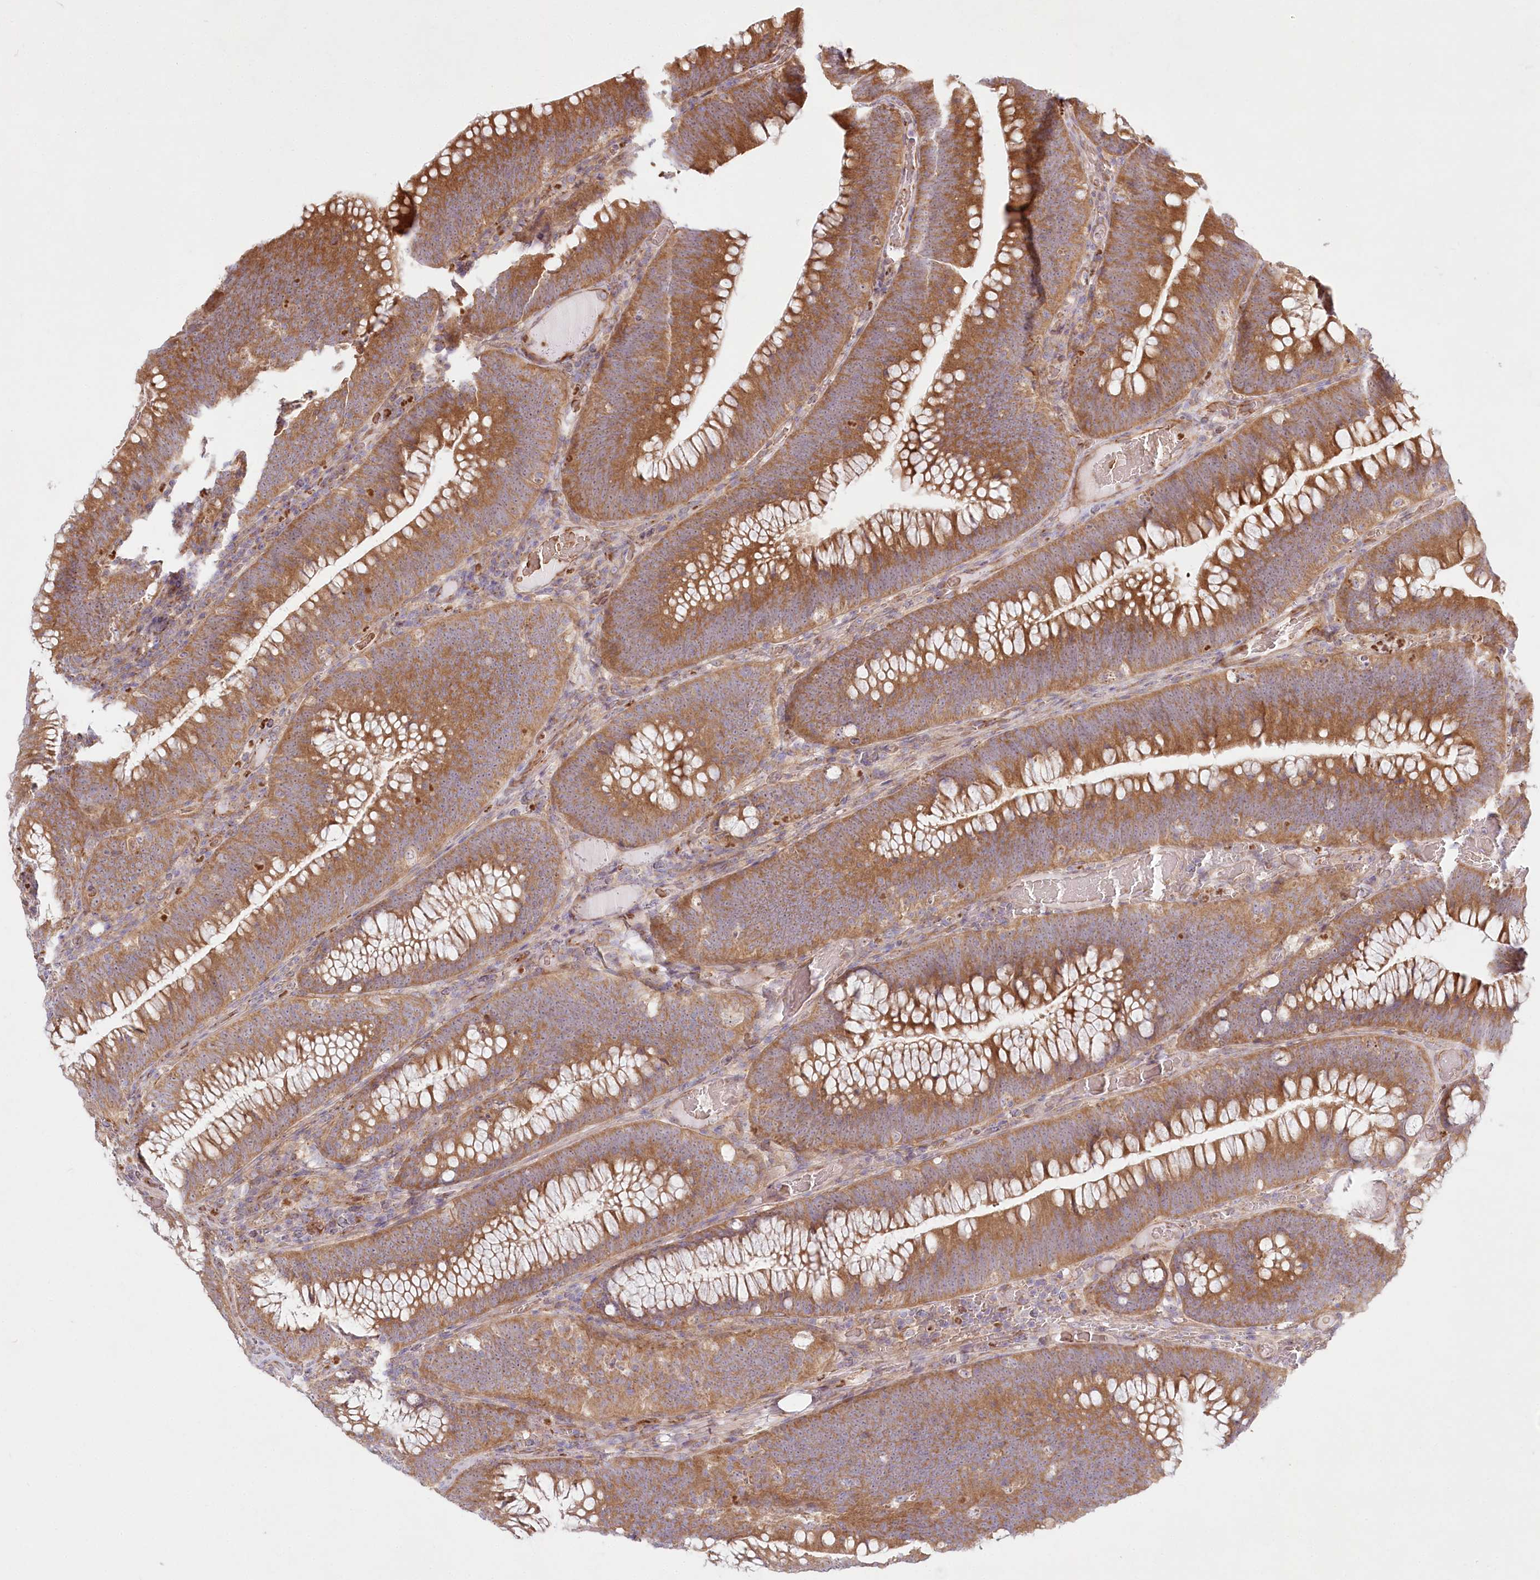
{"staining": {"intensity": "moderate", "quantity": ">75%", "location": "cytoplasmic/membranous"}, "tissue": "colorectal cancer", "cell_type": "Tumor cells", "image_type": "cancer", "snomed": [{"axis": "morphology", "description": "Normal tissue, NOS"}, {"axis": "topography", "description": "Colon"}], "caption": "Colorectal cancer stained with a protein marker reveals moderate staining in tumor cells.", "gene": "COMMD3", "patient": {"sex": "female", "age": 82}}